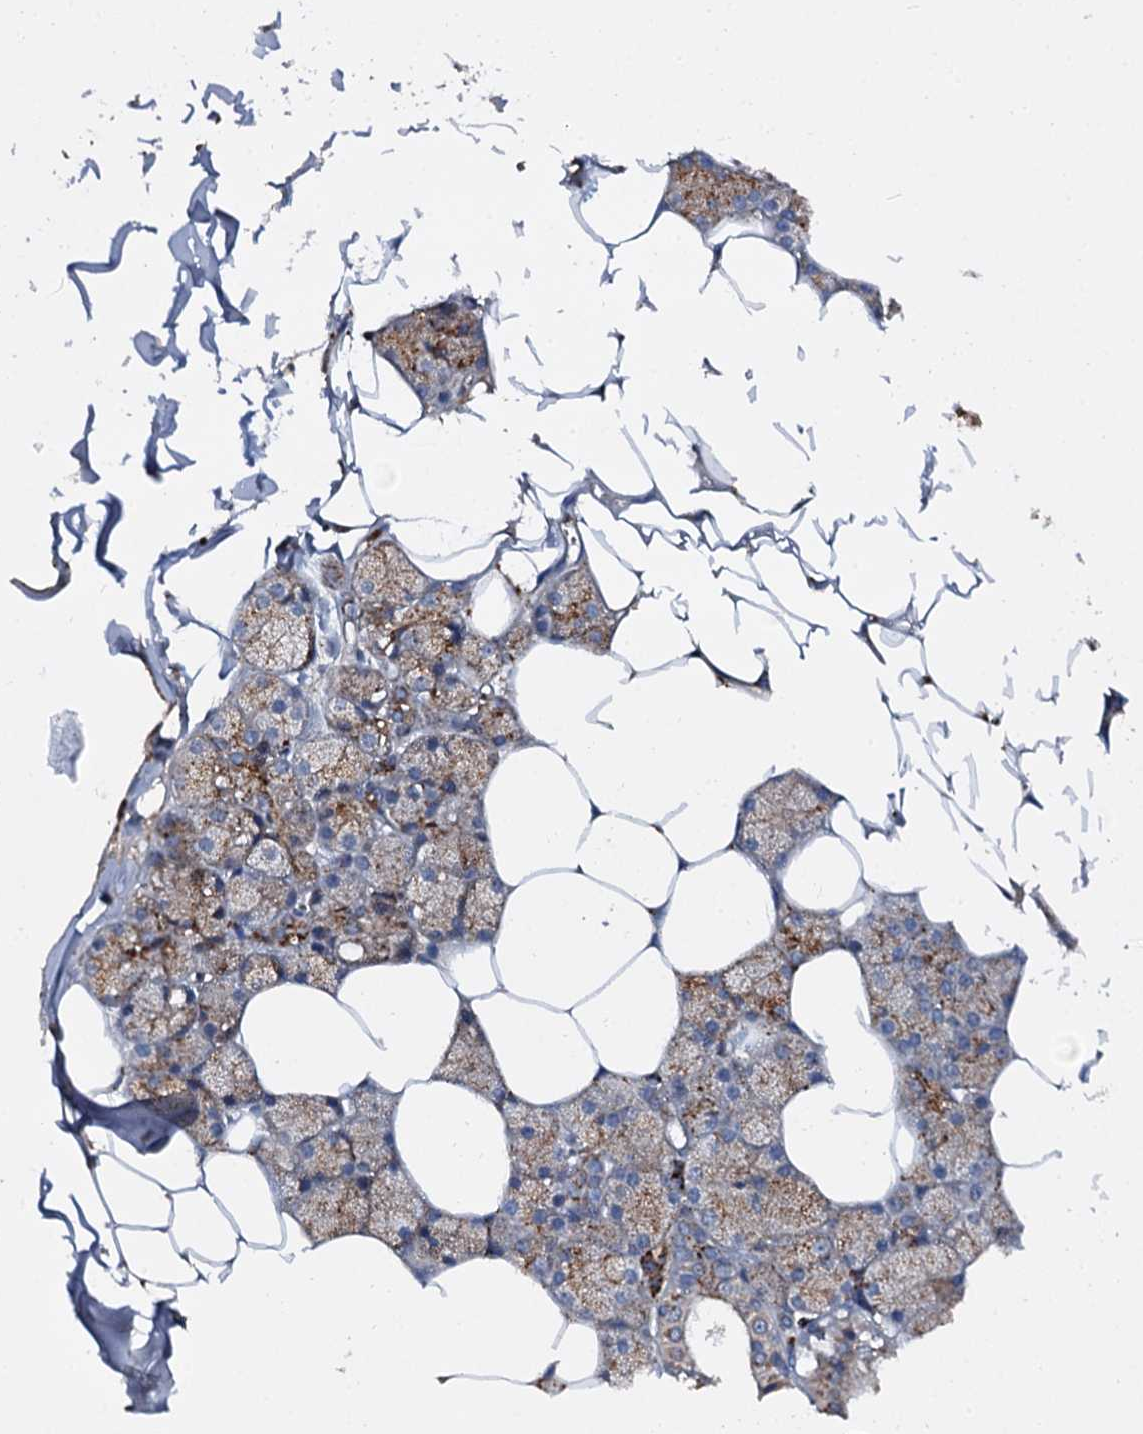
{"staining": {"intensity": "strong", "quantity": ">75%", "location": "cytoplasmic/membranous"}, "tissue": "salivary gland", "cell_type": "Glandular cells", "image_type": "normal", "snomed": [{"axis": "morphology", "description": "Normal tissue, NOS"}, {"axis": "topography", "description": "Salivary gland"}], "caption": "Strong cytoplasmic/membranous protein expression is present in about >75% of glandular cells in salivary gland.", "gene": "GBA1", "patient": {"sex": "male", "age": 62}}